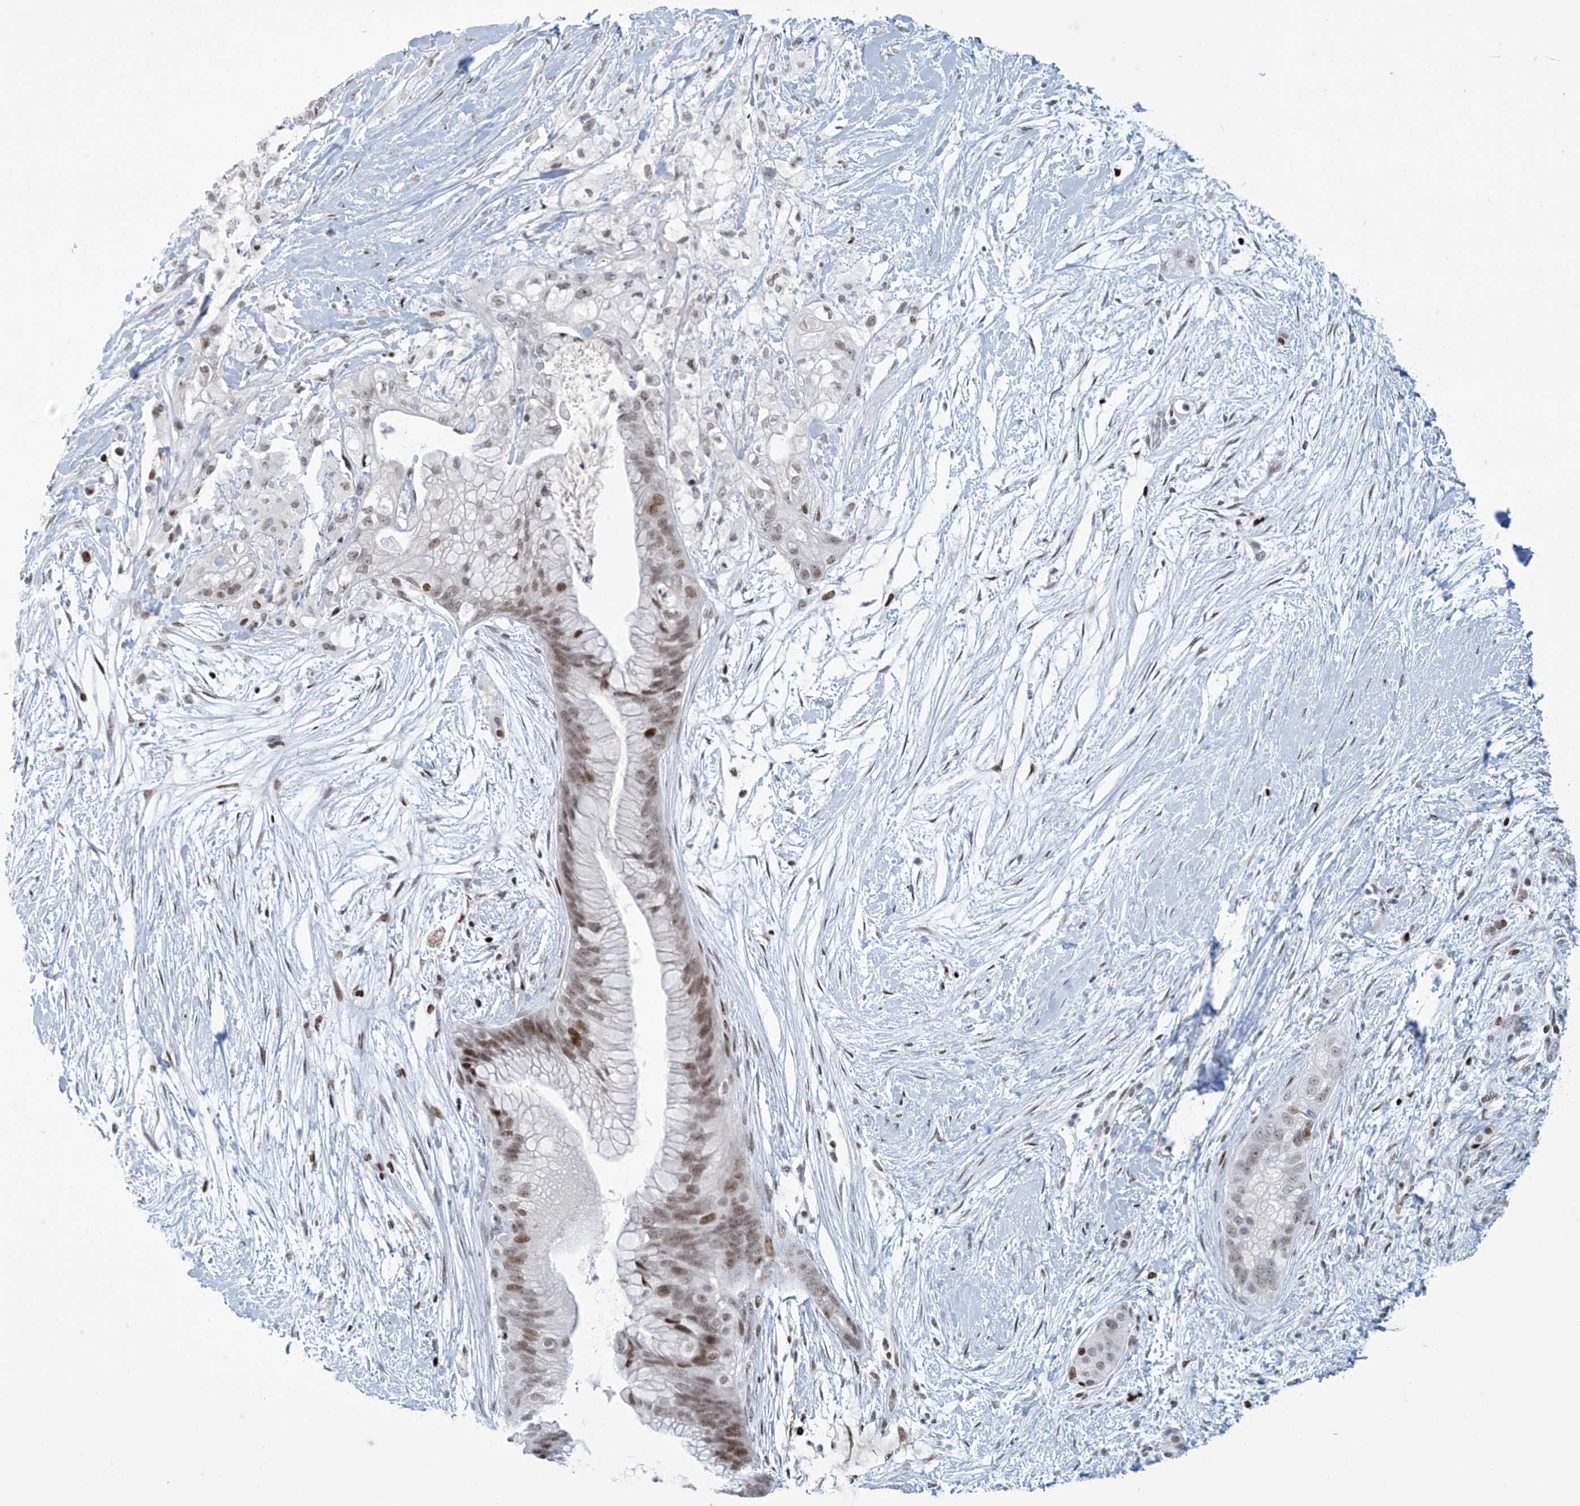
{"staining": {"intensity": "moderate", "quantity": ">75%", "location": "nuclear"}, "tissue": "pancreatic cancer", "cell_type": "Tumor cells", "image_type": "cancer", "snomed": [{"axis": "morphology", "description": "Adenocarcinoma, NOS"}, {"axis": "topography", "description": "Pancreas"}], "caption": "Tumor cells display medium levels of moderate nuclear positivity in approximately >75% of cells in human pancreatic adenocarcinoma.", "gene": "RFX7", "patient": {"sex": "male", "age": 53}}